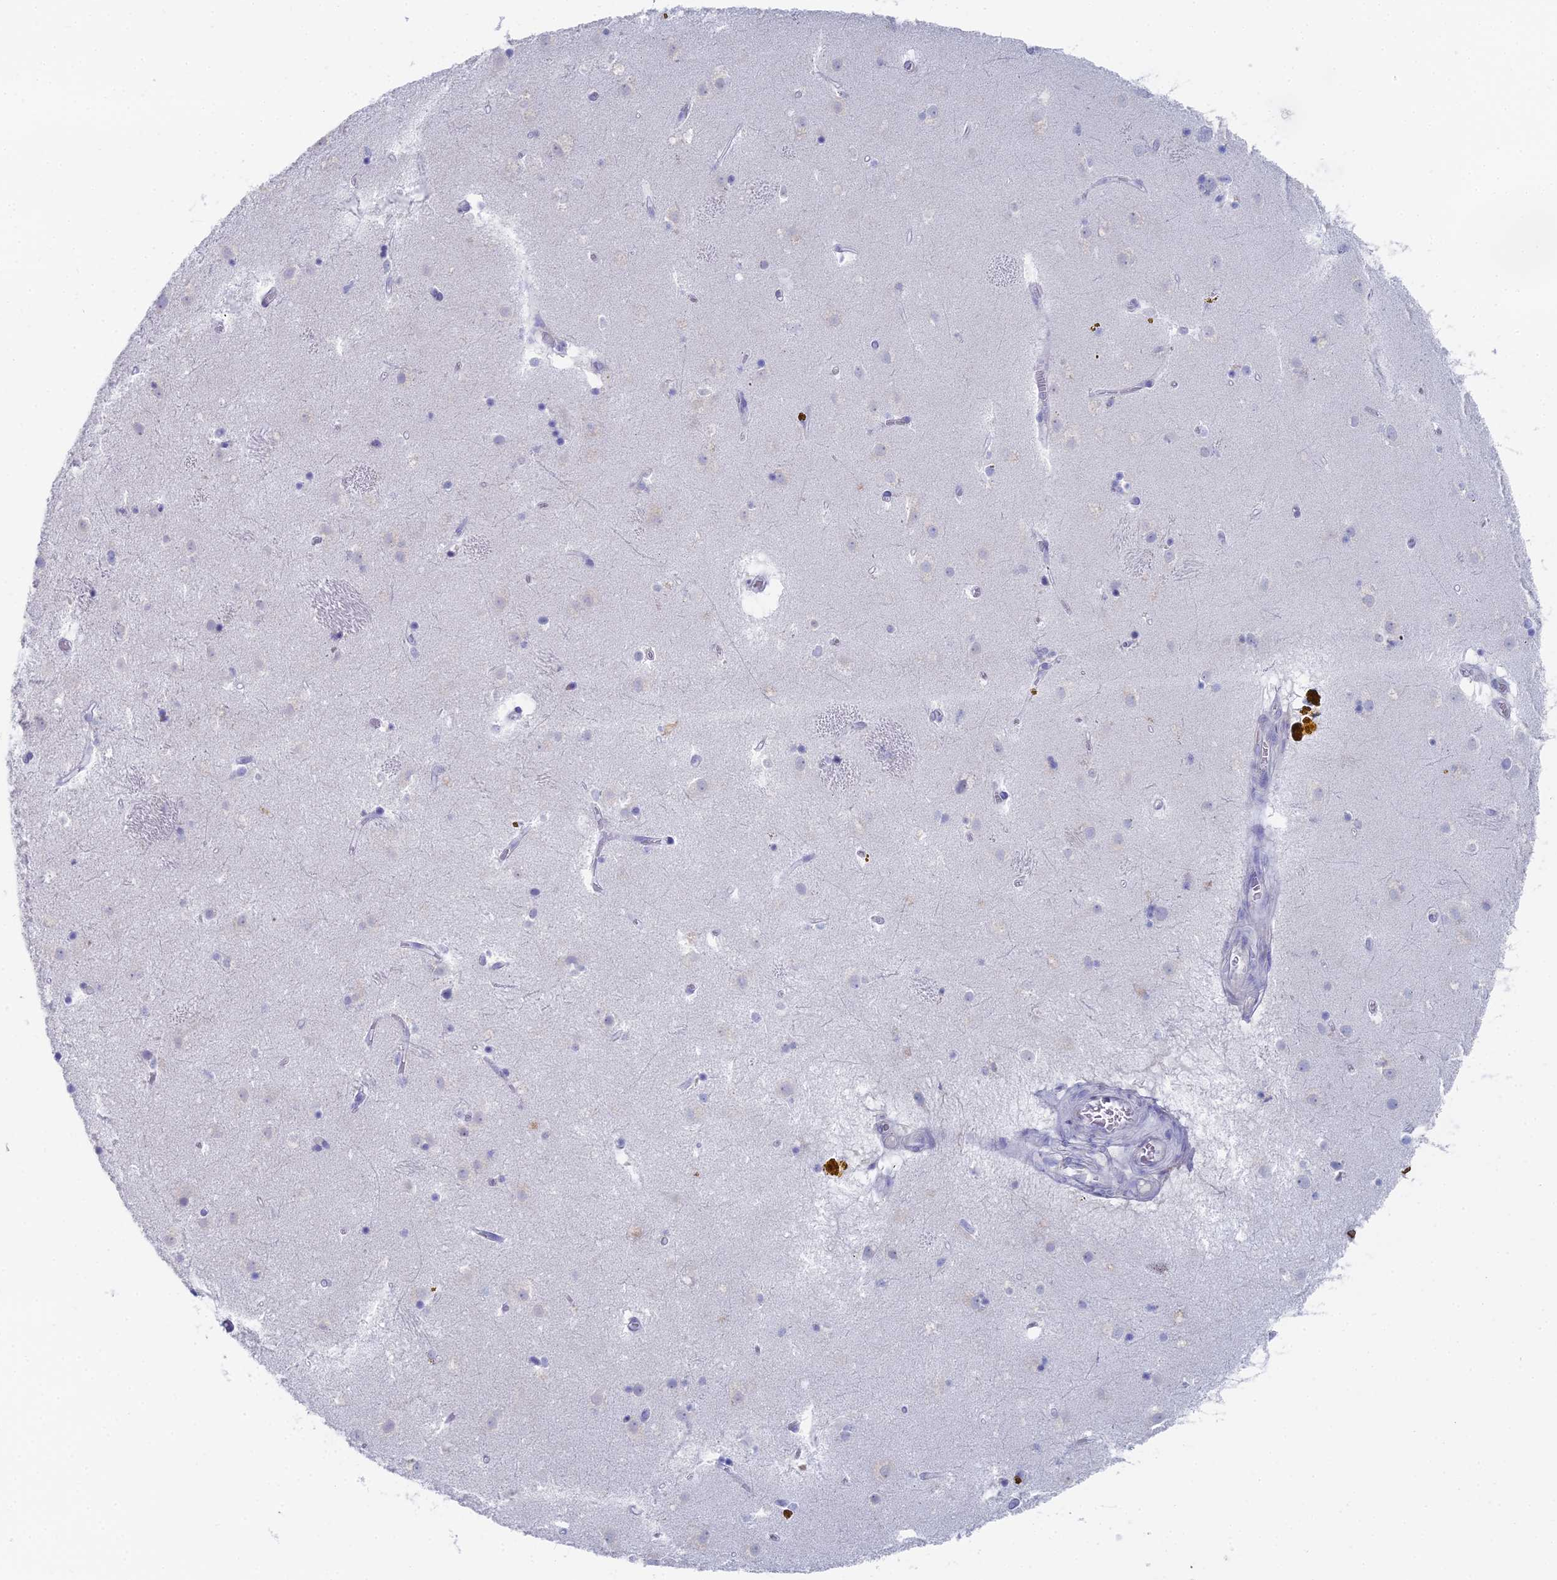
{"staining": {"intensity": "negative", "quantity": "none", "location": "none"}, "tissue": "caudate", "cell_type": "Glial cells", "image_type": "normal", "snomed": [{"axis": "morphology", "description": "Normal tissue, NOS"}, {"axis": "topography", "description": "Lateral ventricle wall"}], "caption": "This photomicrograph is of unremarkable caudate stained with immunohistochemistry to label a protein in brown with the nuclei are counter-stained blue. There is no expression in glial cells.", "gene": "TNNT3", "patient": {"sex": "male", "age": 70}}